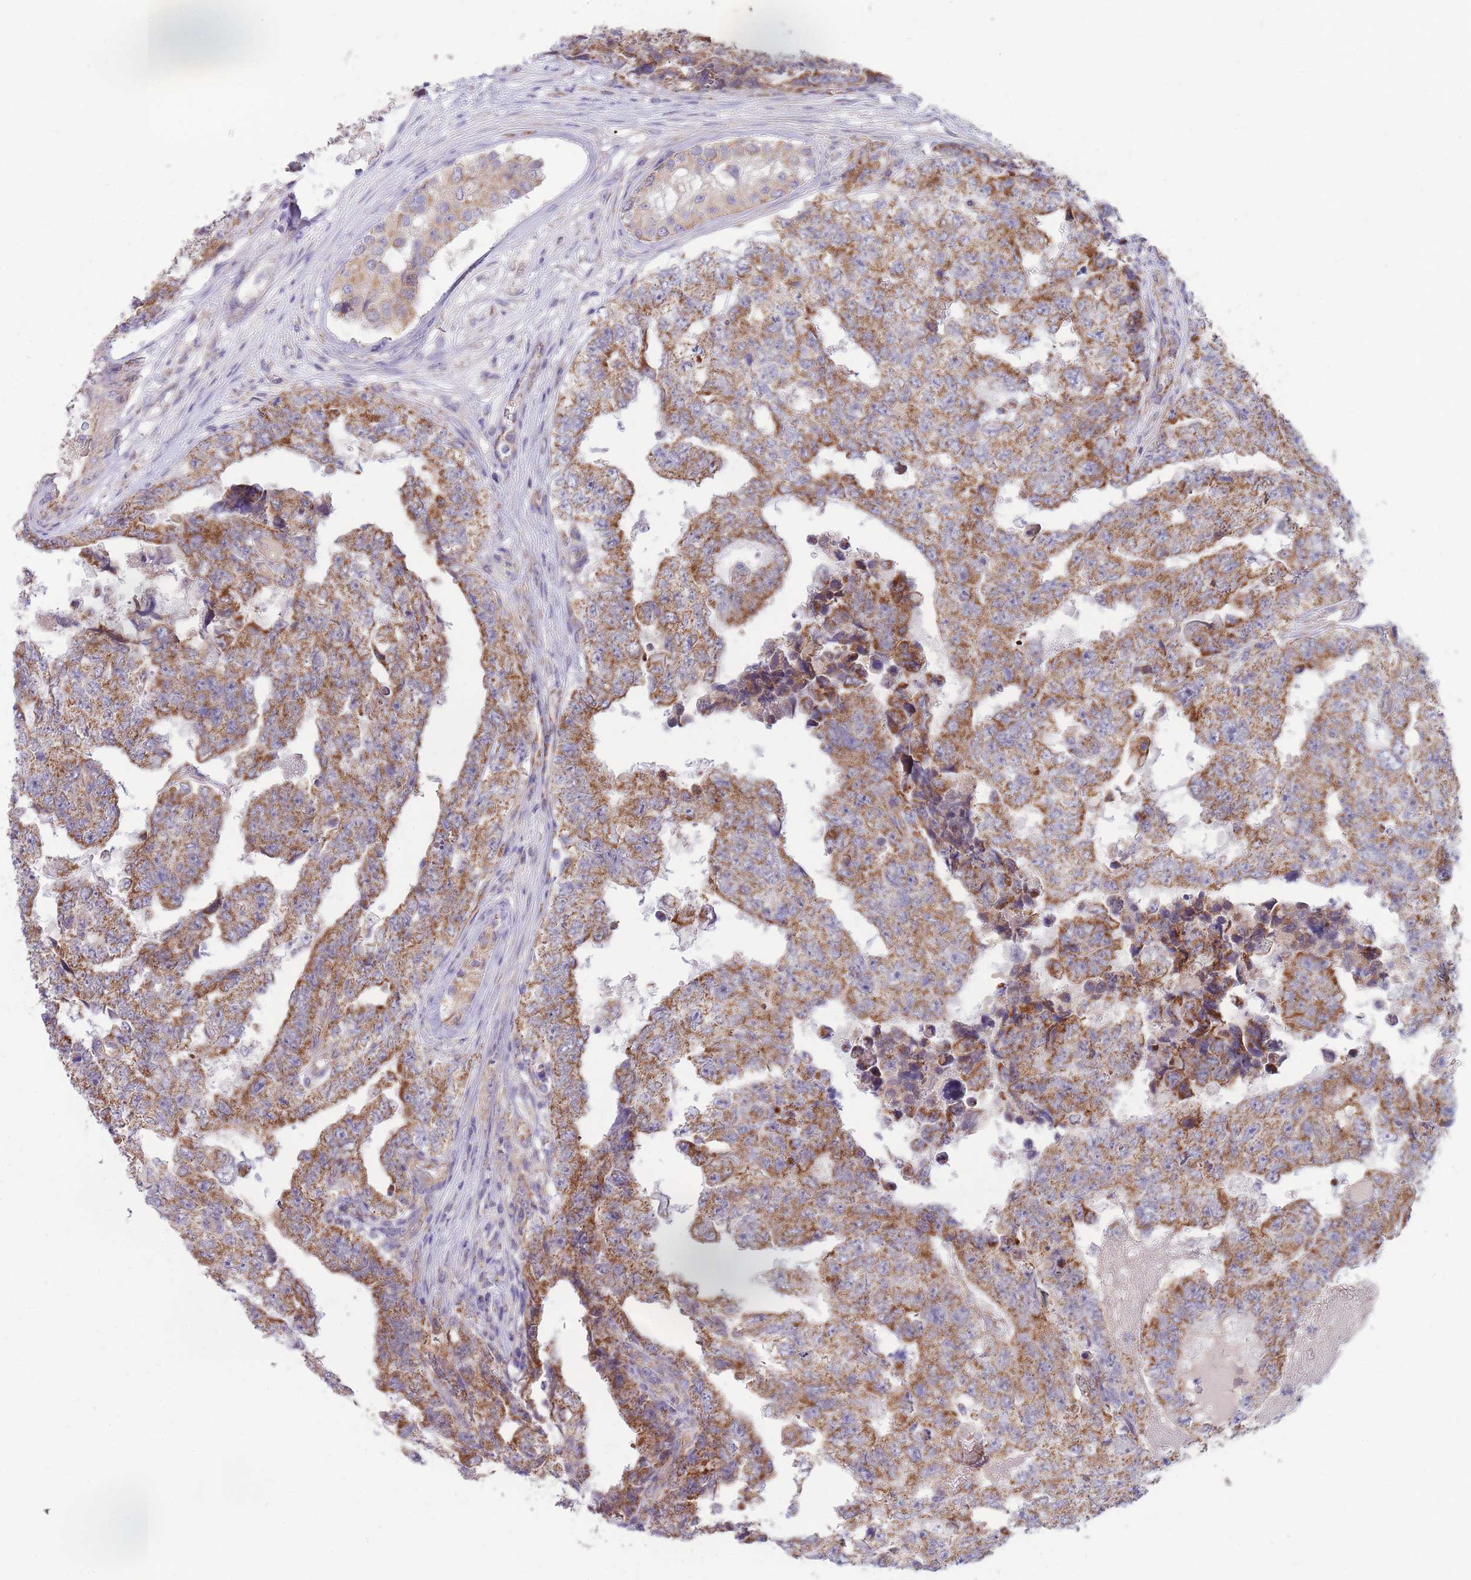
{"staining": {"intensity": "moderate", "quantity": ">75%", "location": "cytoplasmic/membranous"}, "tissue": "testis cancer", "cell_type": "Tumor cells", "image_type": "cancer", "snomed": [{"axis": "morphology", "description": "Carcinoma, Embryonal, NOS"}, {"axis": "topography", "description": "Testis"}], "caption": "Embryonal carcinoma (testis) stained with DAB IHC demonstrates medium levels of moderate cytoplasmic/membranous staining in about >75% of tumor cells.", "gene": "MRPS9", "patient": {"sex": "male", "age": 25}}